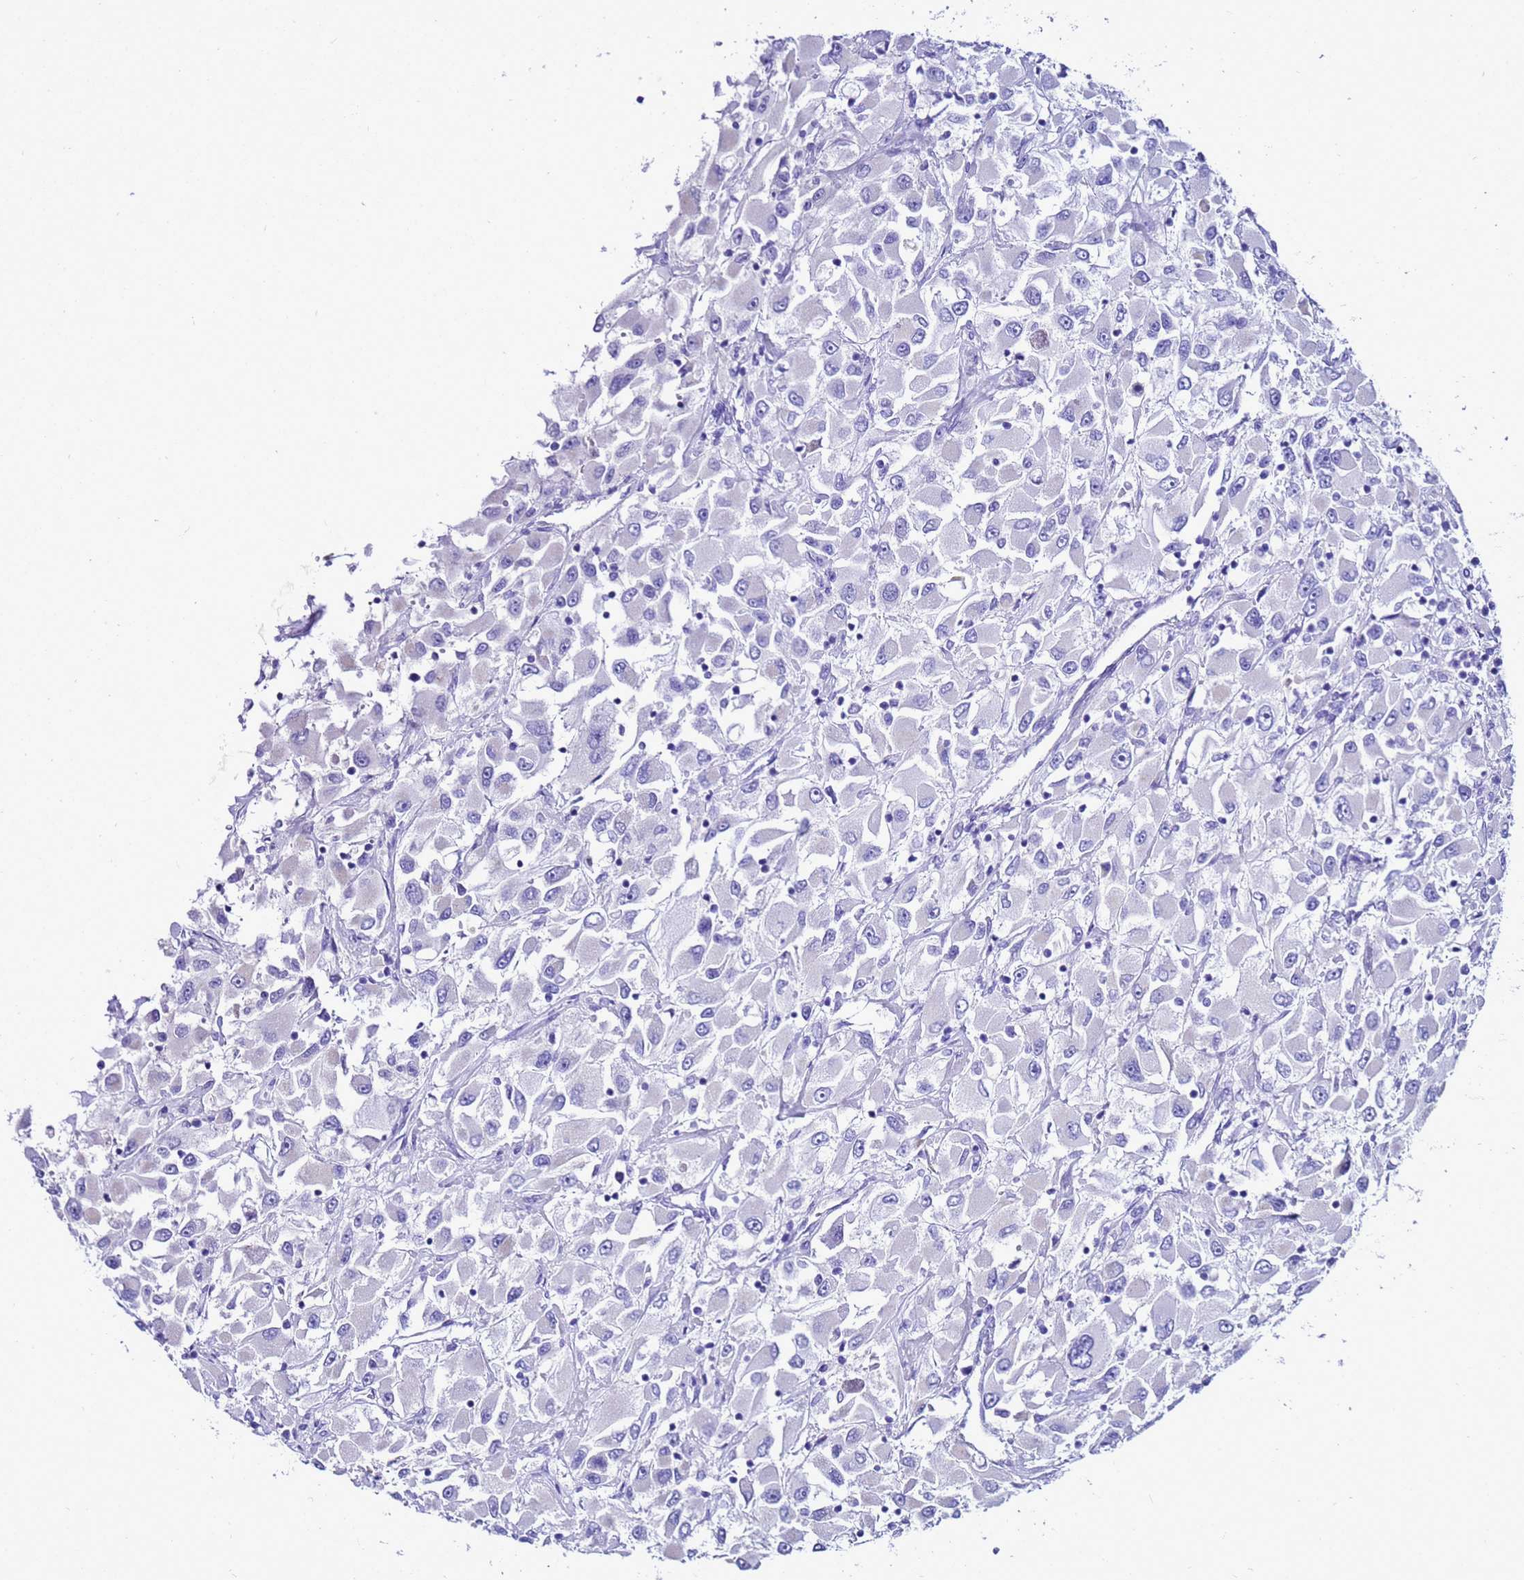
{"staining": {"intensity": "negative", "quantity": "none", "location": "none"}, "tissue": "renal cancer", "cell_type": "Tumor cells", "image_type": "cancer", "snomed": [{"axis": "morphology", "description": "Adenocarcinoma, NOS"}, {"axis": "topography", "description": "Kidney"}], "caption": "Renal cancer stained for a protein using immunohistochemistry (IHC) shows no staining tumor cells.", "gene": "BEST2", "patient": {"sex": "female", "age": 52}}